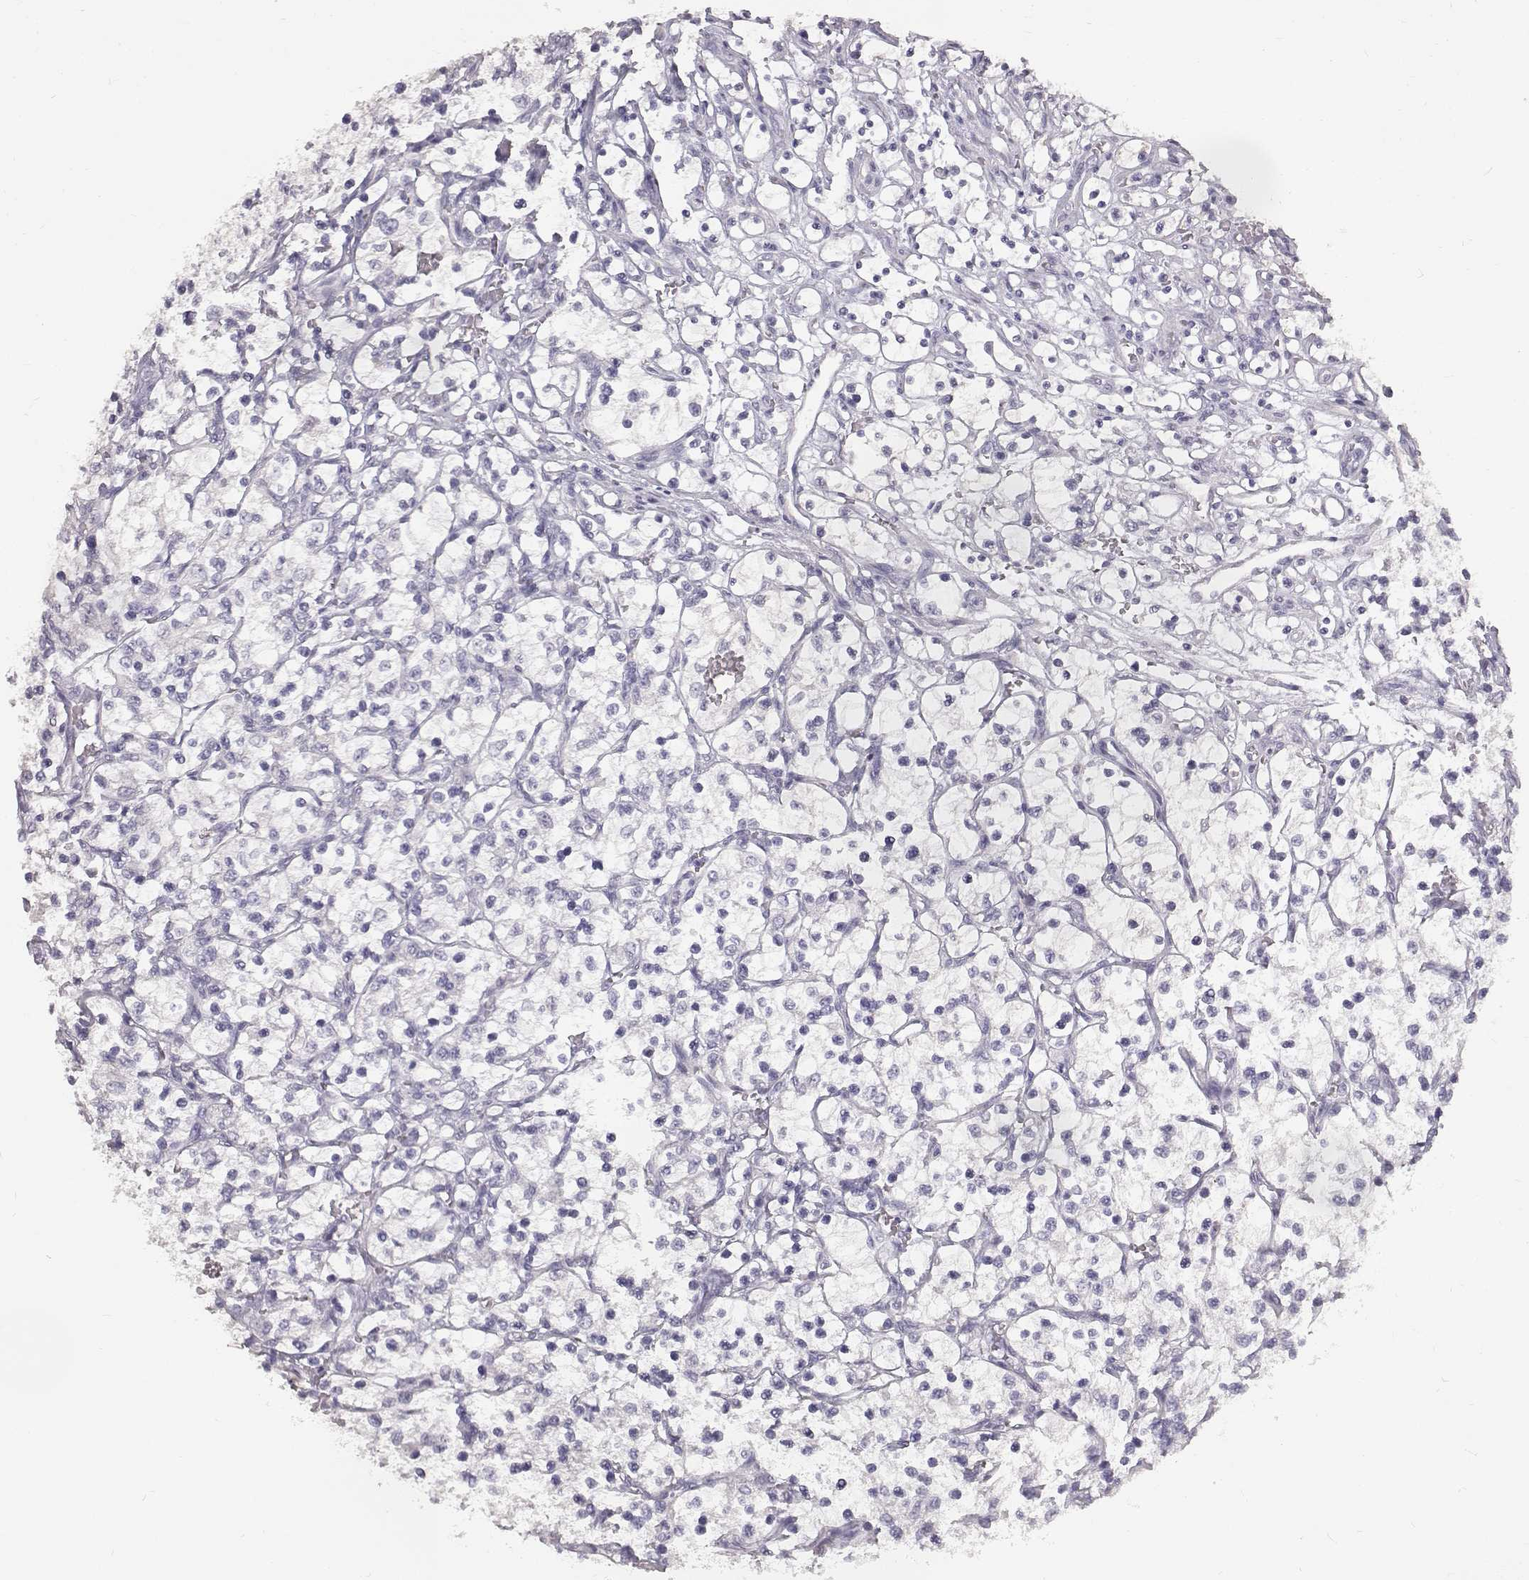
{"staining": {"intensity": "negative", "quantity": "none", "location": "none"}, "tissue": "renal cancer", "cell_type": "Tumor cells", "image_type": "cancer", "snomed": [{"axis": "morphology", "description": "Adenocarcinoma, NOS"}, {"axis": "topography", "description": "Kidney"}], "caption": "Immunohistochemical staining of human renal adenocarcinoma demonstrates no significant positivity in tumor cells.", "gene": "KRT33A", "patient": {"sex": "female", "age": 69}}